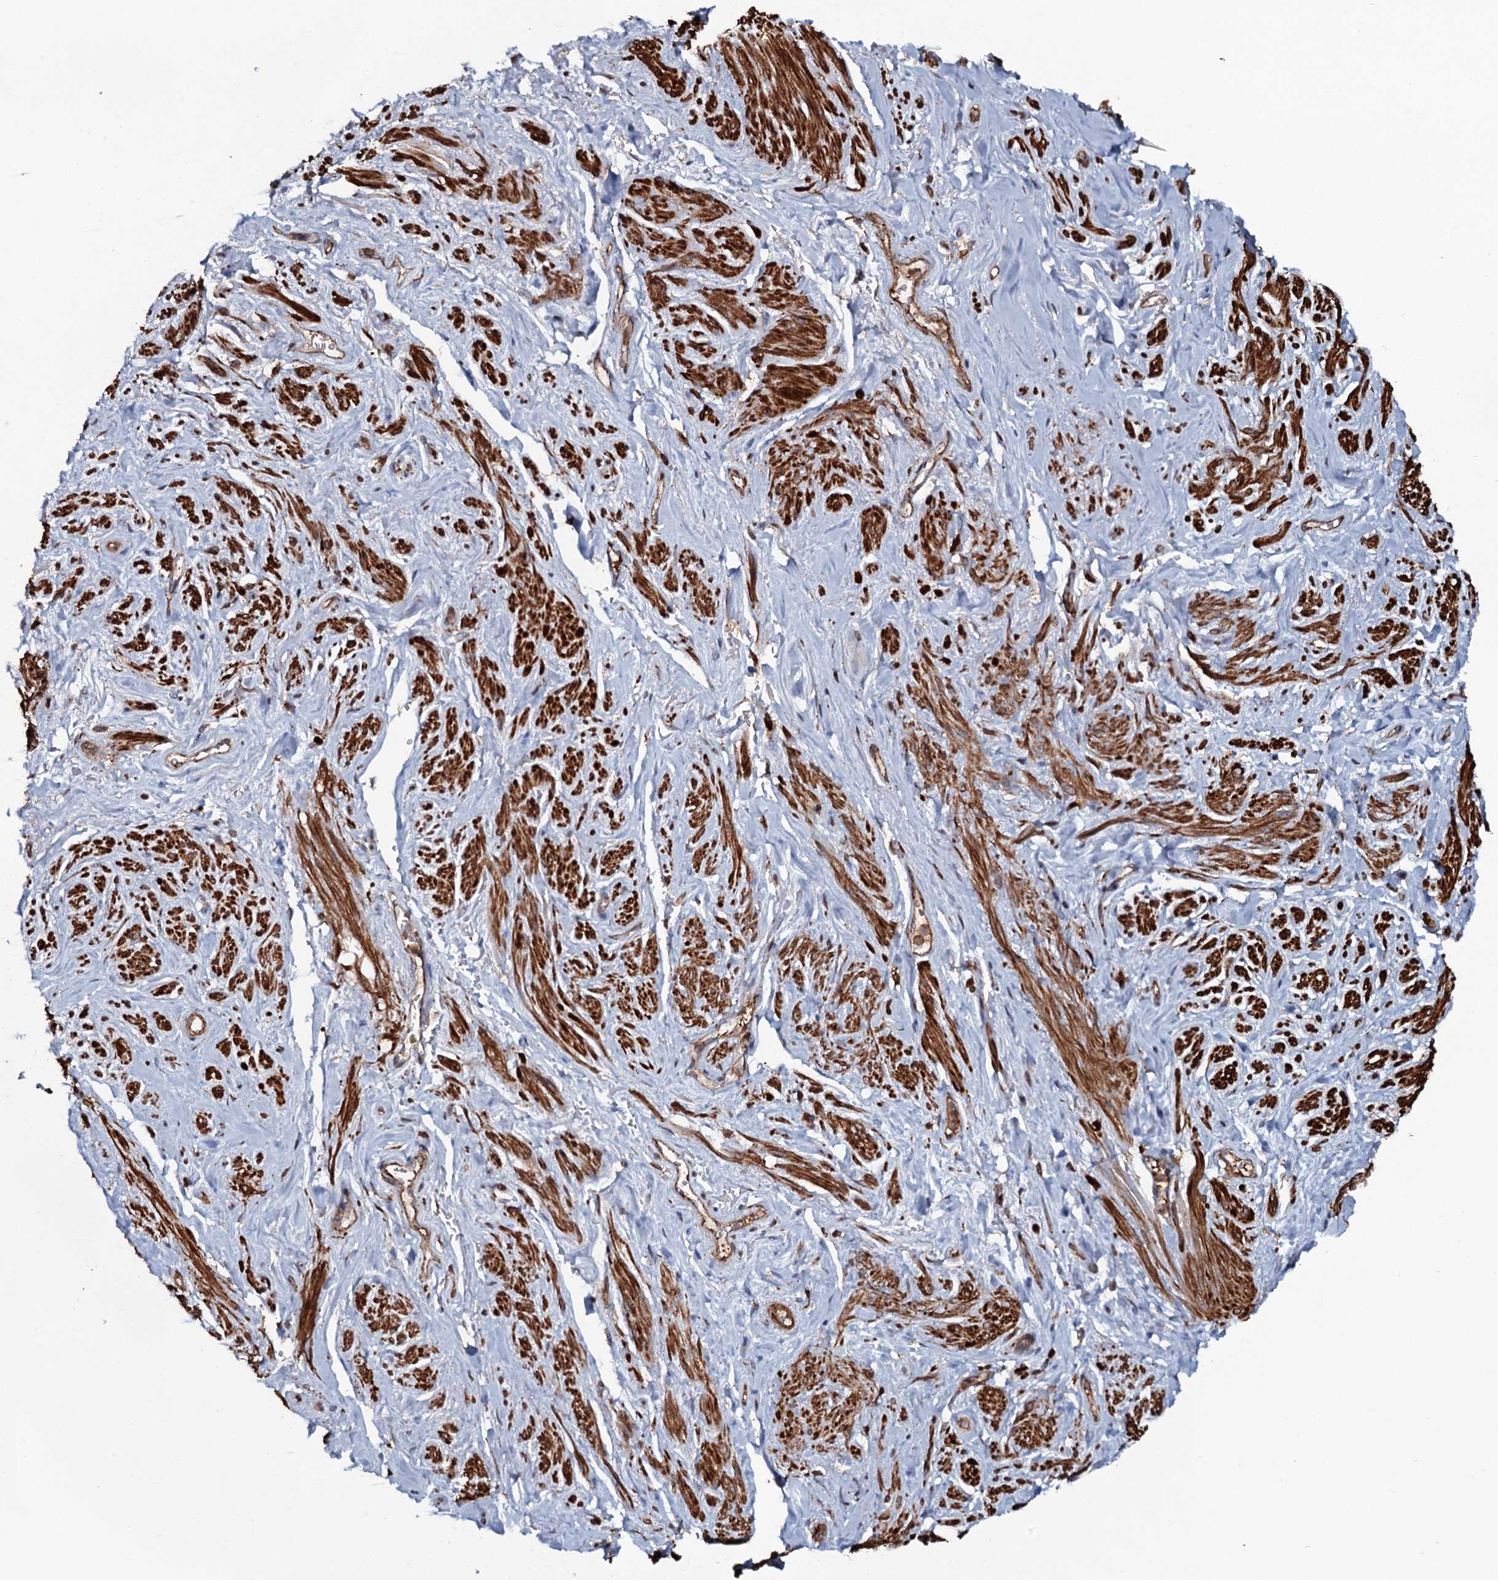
{"staining": {"intensity": "strong", "quantity": "25%-75%", "location": "cytoplasmic/membranous"}, "tissue": "smooth muscle", "cell_type": "Smooth muscle cells", "image_type": "normal", "snomed": [{"axis": "morphology", "description": "Normal tissue, NOS"}, {"axis": "topography", "description": "Smooth muscle"}, {"axis": "topography", "description": "Peripheral nerve tissue"}], "caption": "Immunohistochemical staining of normal human smooth muscle reveals strong cytoplasmic/membranous protein expression in approximately 25%-75% of smooth muscle cells.", "gene": "VWA8", "patient": {"sex": "male", "age": 69}}